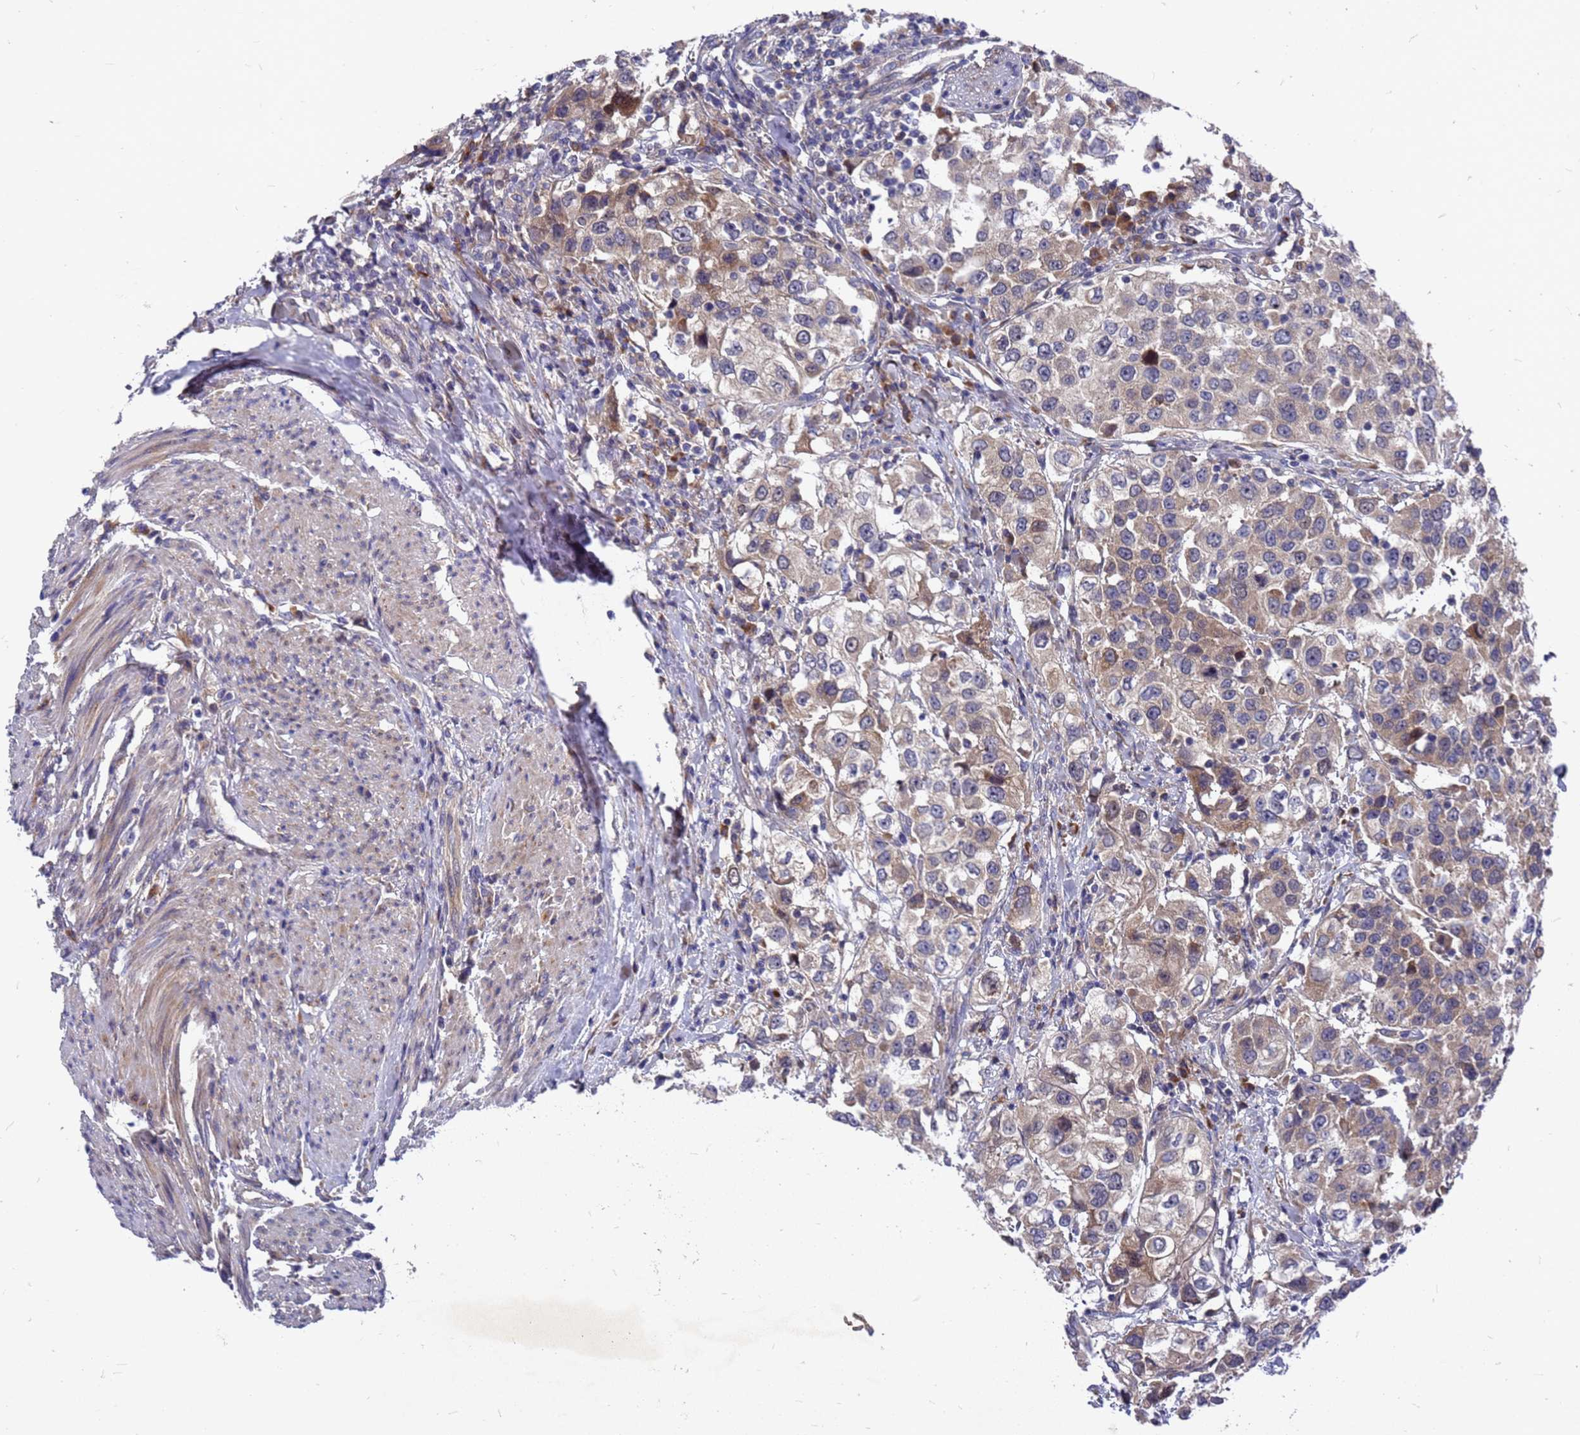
{"staining": {"intensity": "weak", "quantity": "25%-75%", "location": "cytoplasmic/membranous"}, "tissue": "urothelial cancer", "cell_type": "Tumor cells", "image_type": "cancer", "snomed": [{"axis": "morphology", "description": "Urothelial carcinoma, High grade"}, {"axis": "topography", "description": "Urinary bladder"}], "caption": "Human urothelial cancer stained for a protein (brown) exhibits weak cytoplasmic/membranous positive staining in approximately 25%-75% of tumor cells.", "gene": "ZNF717", "patient": {"sex": "female", "age": 80}}